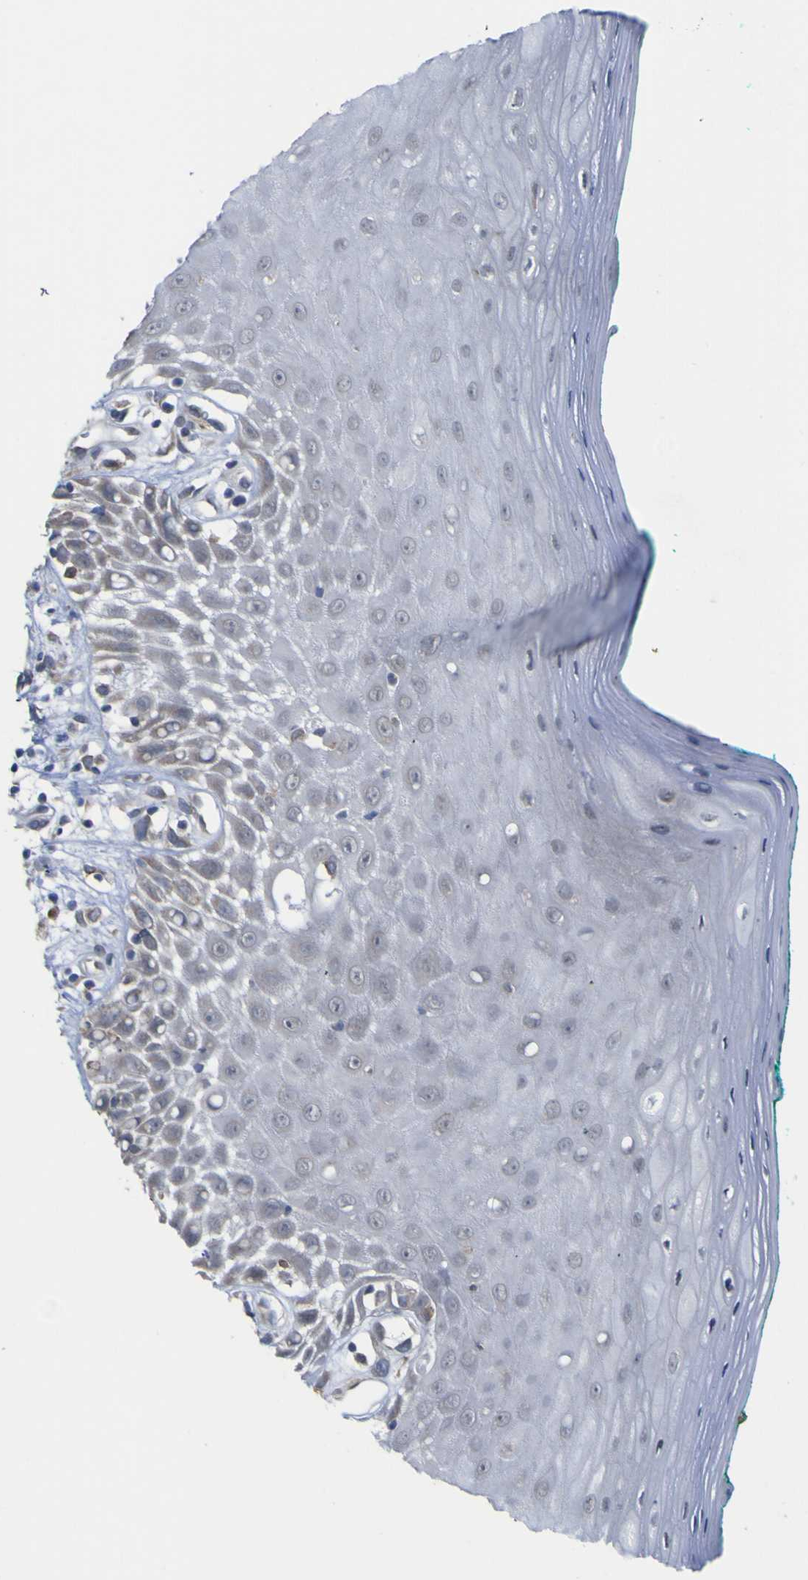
{"staining": {"intensity": "negative", "quantity": "none", "location": "none"}, "tissue": "oral mucosa", "cell_type": "Squamous epithelial cells", "image_type": "normal", "snomed": [{"axis": "morphology", "description": "Normal tissue, NOS"}, {"axis": "morphology", "description": "Squamous cell carcinoma, NOS"}, {"axis": "topography", "description": "Skeletal muscle"}, {"axis": "topography", "description": "Oral tissue"}, {"axis": "topography", "description": "Head-Neck"}], "caption": "Immunohistochemistry (IHC) photomicrograph of normal oral mucosa stained for a protein (brown), which shows no positivity in squamous epithelial cells. (DAB IHC with hematoxylin counter stain).", "gene": "TNFRSF11A", "patient": {"sex": "female", "age": 84}}